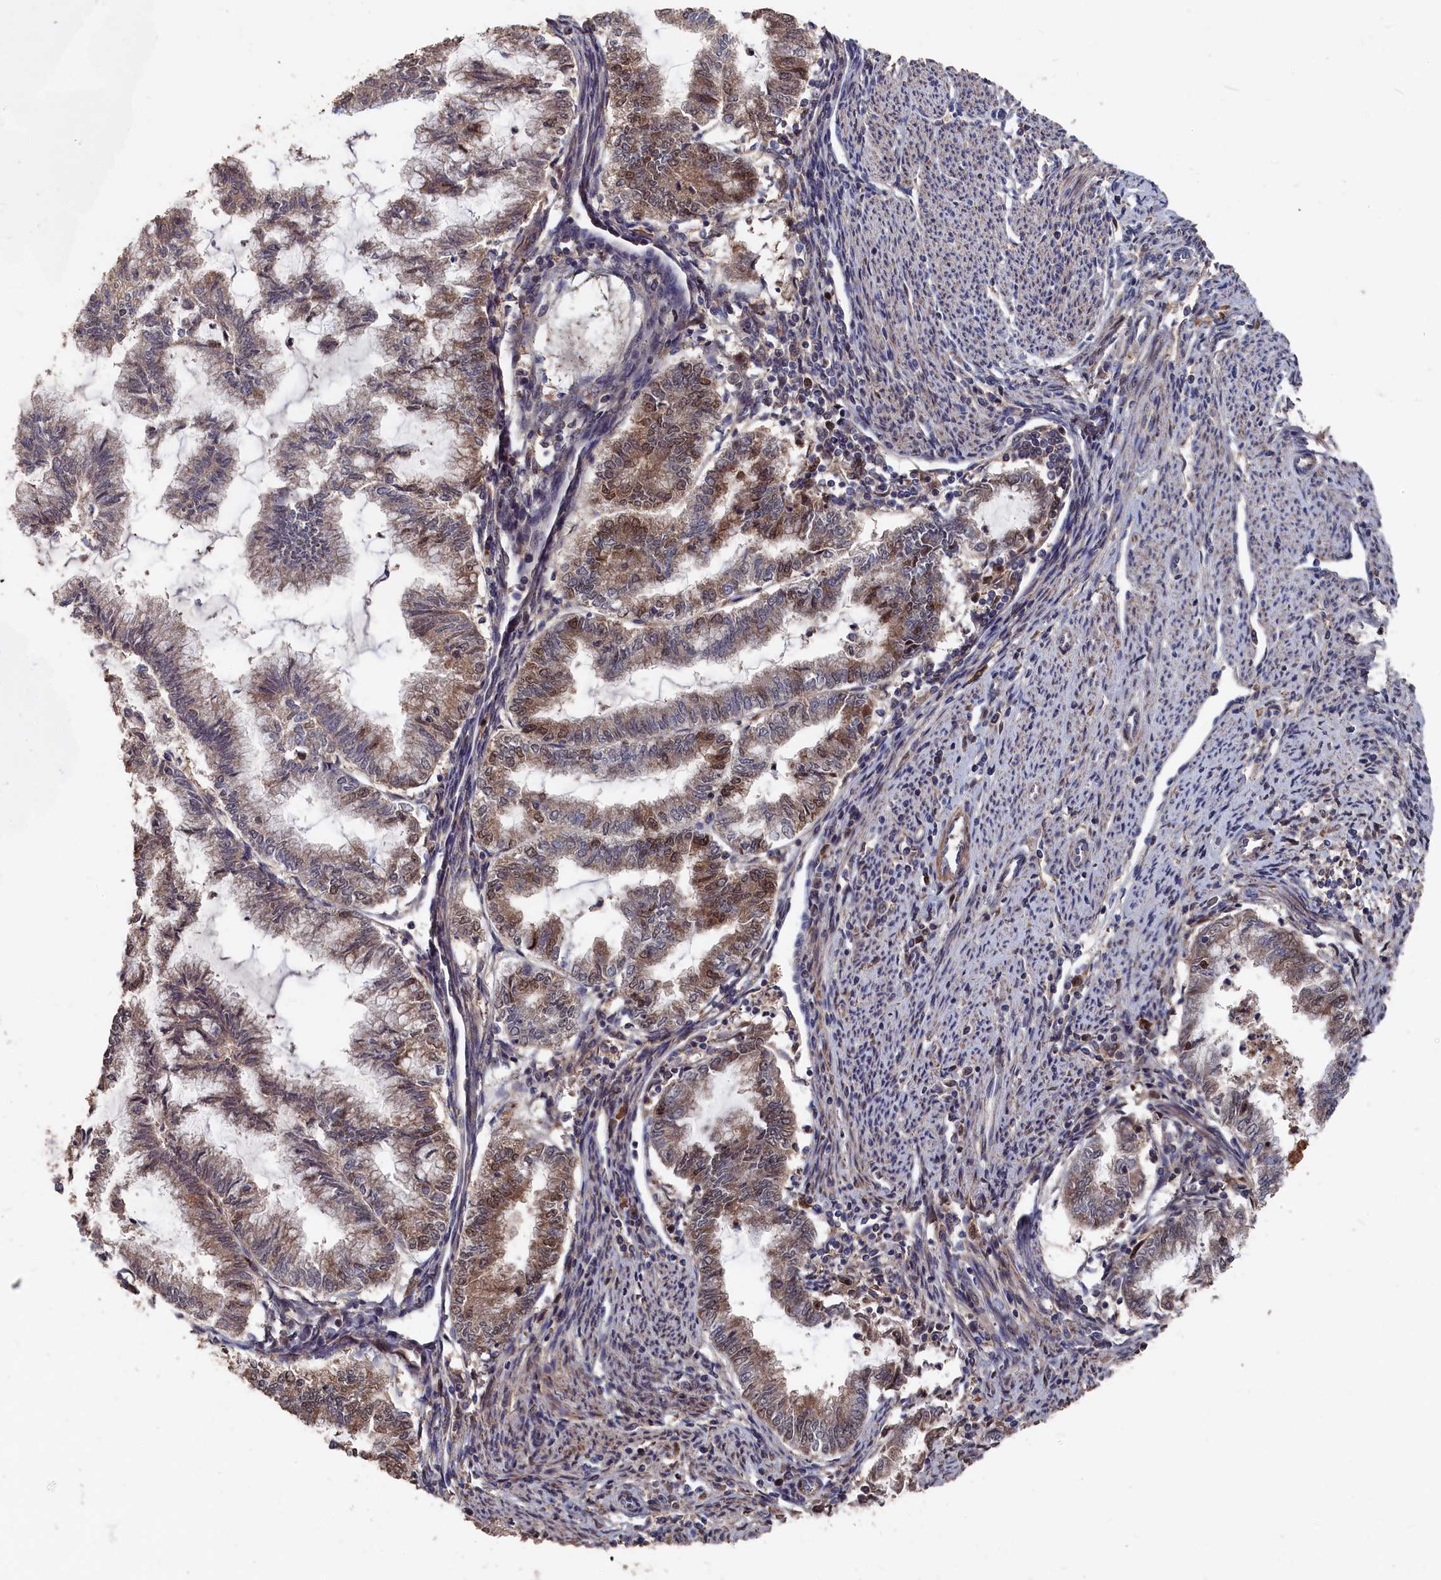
{"staining": {"intensity": "moderate", "quantity": "25%-75%", "location": "cytoplasmic/membranous,nuclear"}, "tissue": "endometrial cancer", "cell_type": "Tumor cells", "image_type": "cancer", "snomed": [{"axis": "morphology", "description": "Adenocarcinoma, NOS"}, {"axis": "topography", "description": "Endometrium"}], "caption": "Immunohistochemistry (IHC) image of human endometrial adenocarcinoma stained for a protein (brown), which shows medium levels of moderate cytoplasmic/membranous and nuclear staining in approximately 25%-75% of tumor cells.", "gene": "RMI2", "patient": {"sex": "female", "age": 79}}